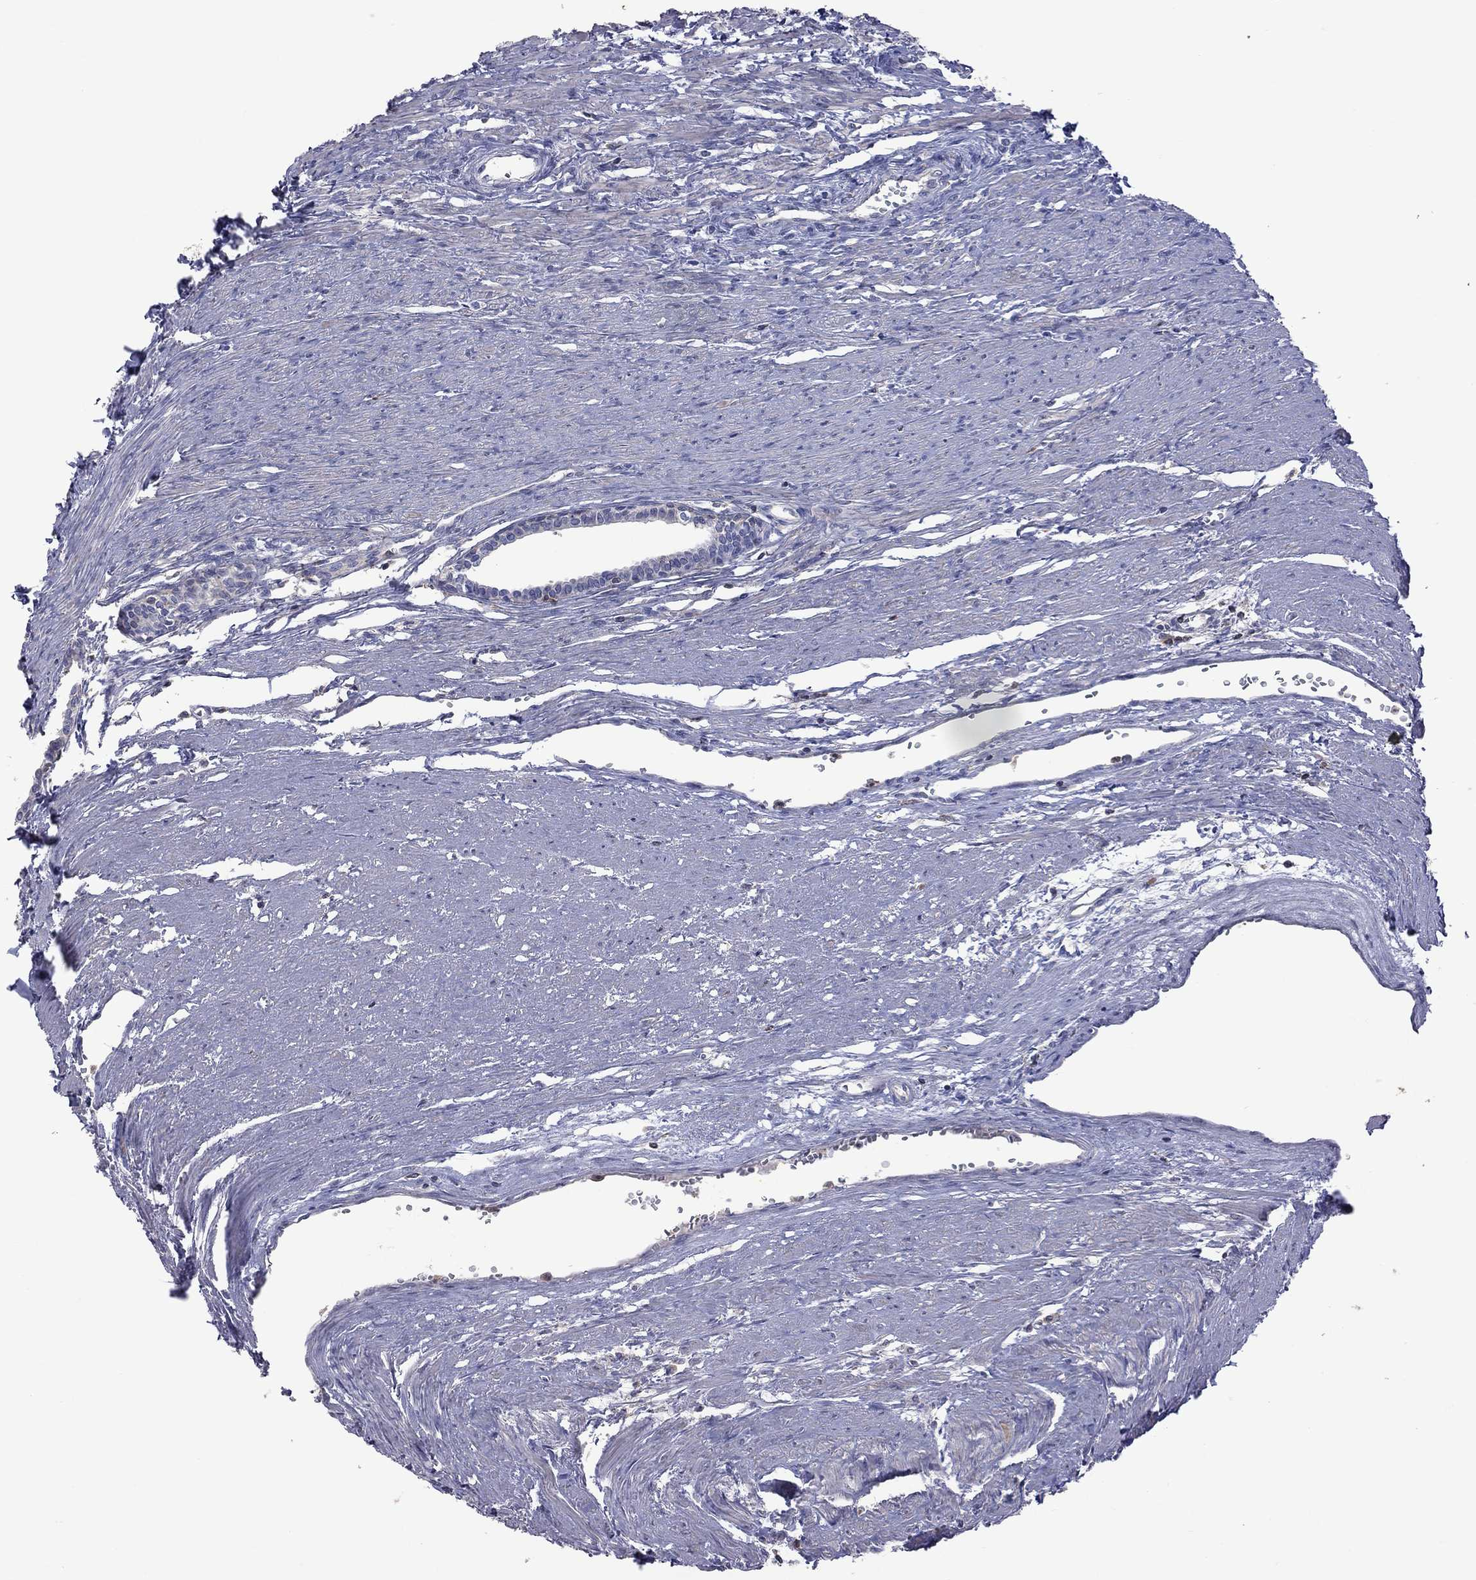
{"staining": {"intensity": "negative", "quantity": "none", "location": "none"}, "tissue": "prostate", "cell_type": "Glandular cells", "image_type": "normal", "snomed": [{"axis": "morphology", "description": "Normal tissue, NOS"}, {"axis": "topography", "description": "Prostate"}], "caption": "Immunohistochemistry (IHC) of normal prostate exhibits no staining in glandular cells. (Brightfield microscopy of DAB immunohistochemistry (IHC) at high magnification).", "gene": "ENSG00000288520", "patient": {"sex": "male", "age": 60}}